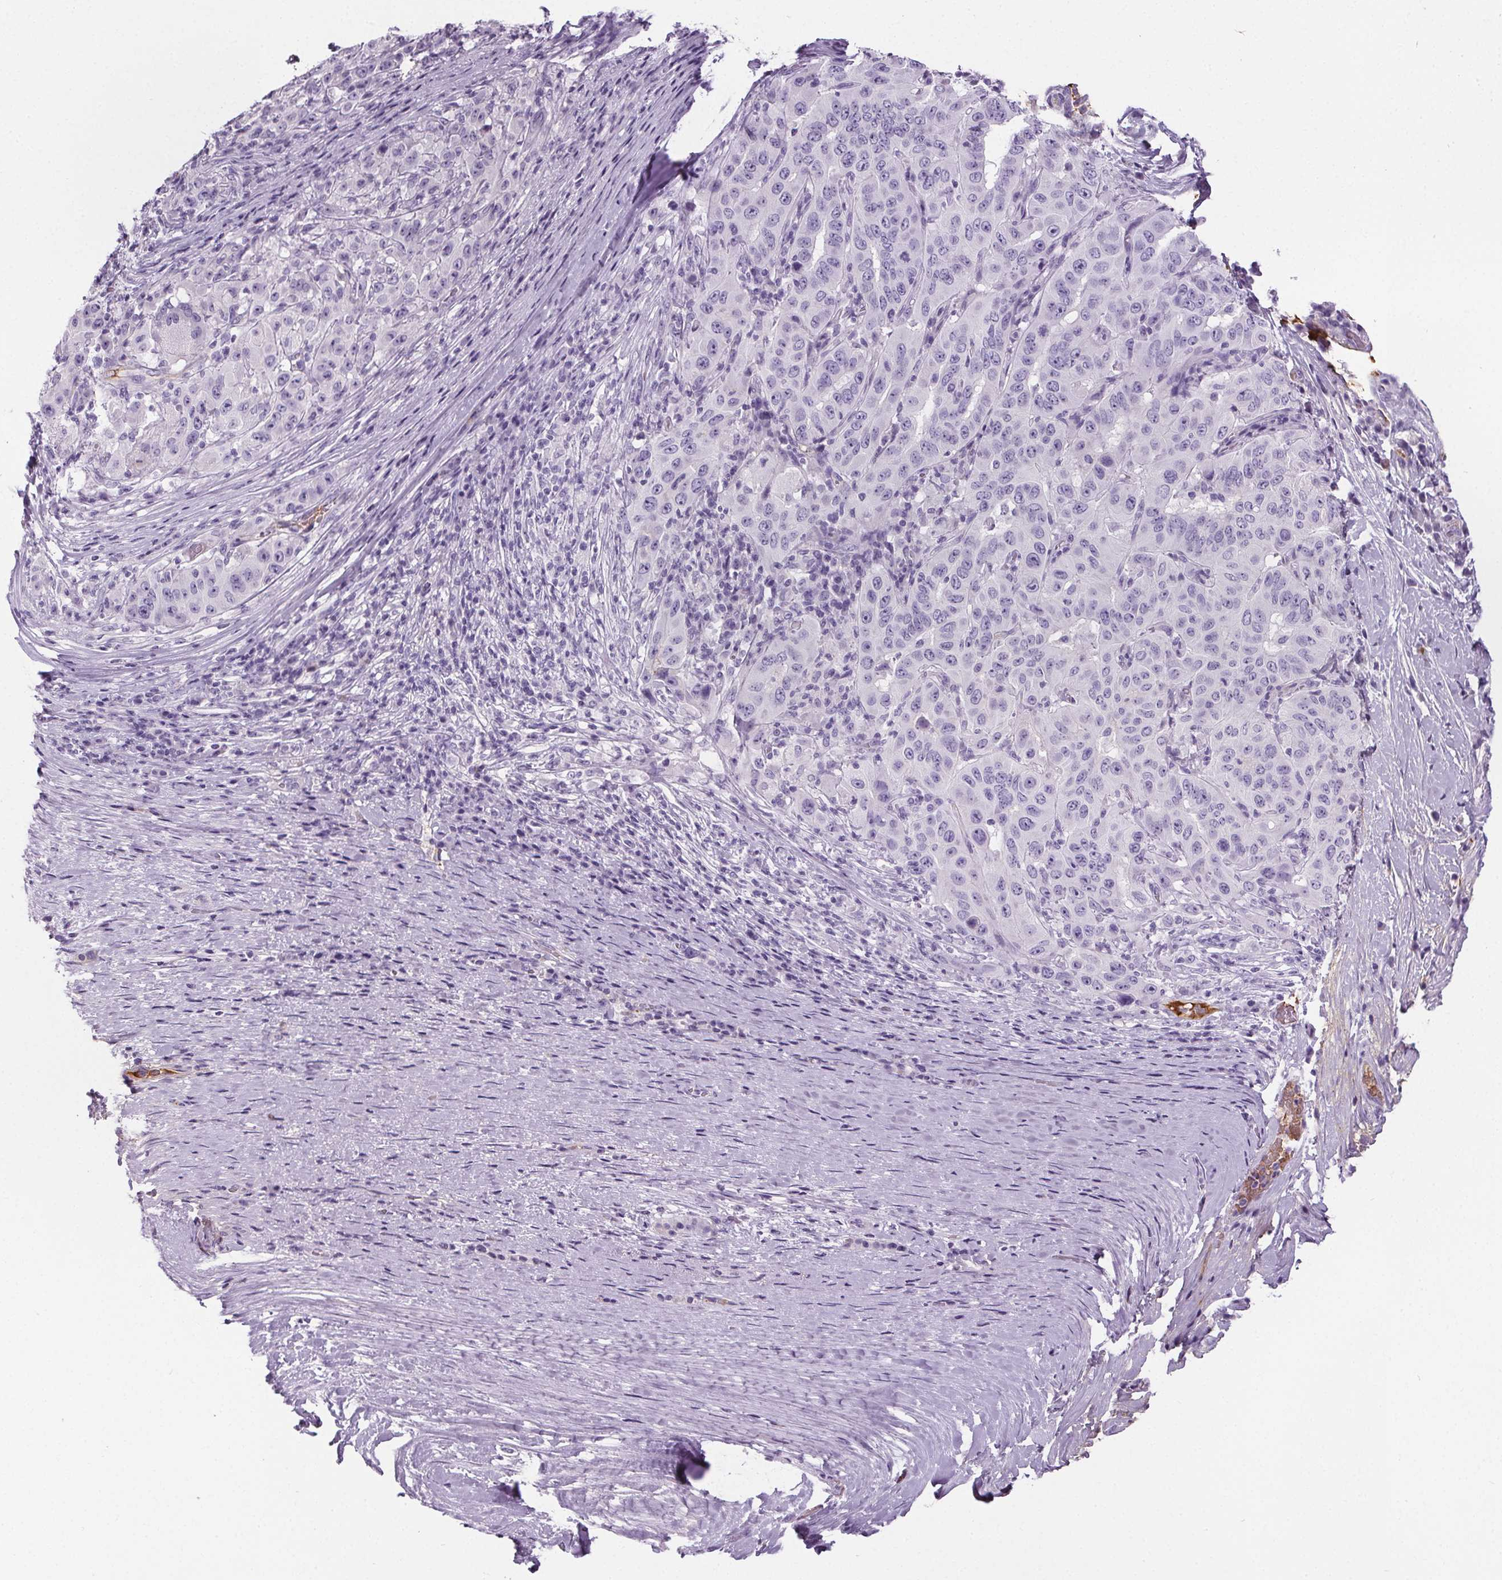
{"staining": {"intensity": "negative", "quantity": "none", "location": "none"}, "tissue": "pancreatic cancer", "cell_type": "Tumor cells", "image_type": "cancer", "snomed": [{"axis": "morphology", "description": "Adenocarcinoma, NOS"}, {"axis": "topography", "description": "Pancreas"}], "caption": "Image shows no protein positivity in tumor cells of pancreatic cancer tissue. (Stains: DAB (3,3'-diaminobenzidine) immunohistochemistry (IHC) with hematoxylin counter stain, Microscopy: brightfield microscopy at high magnification).", "gene": "CD5L", "patient": {"sex": "male", "age": 63}}